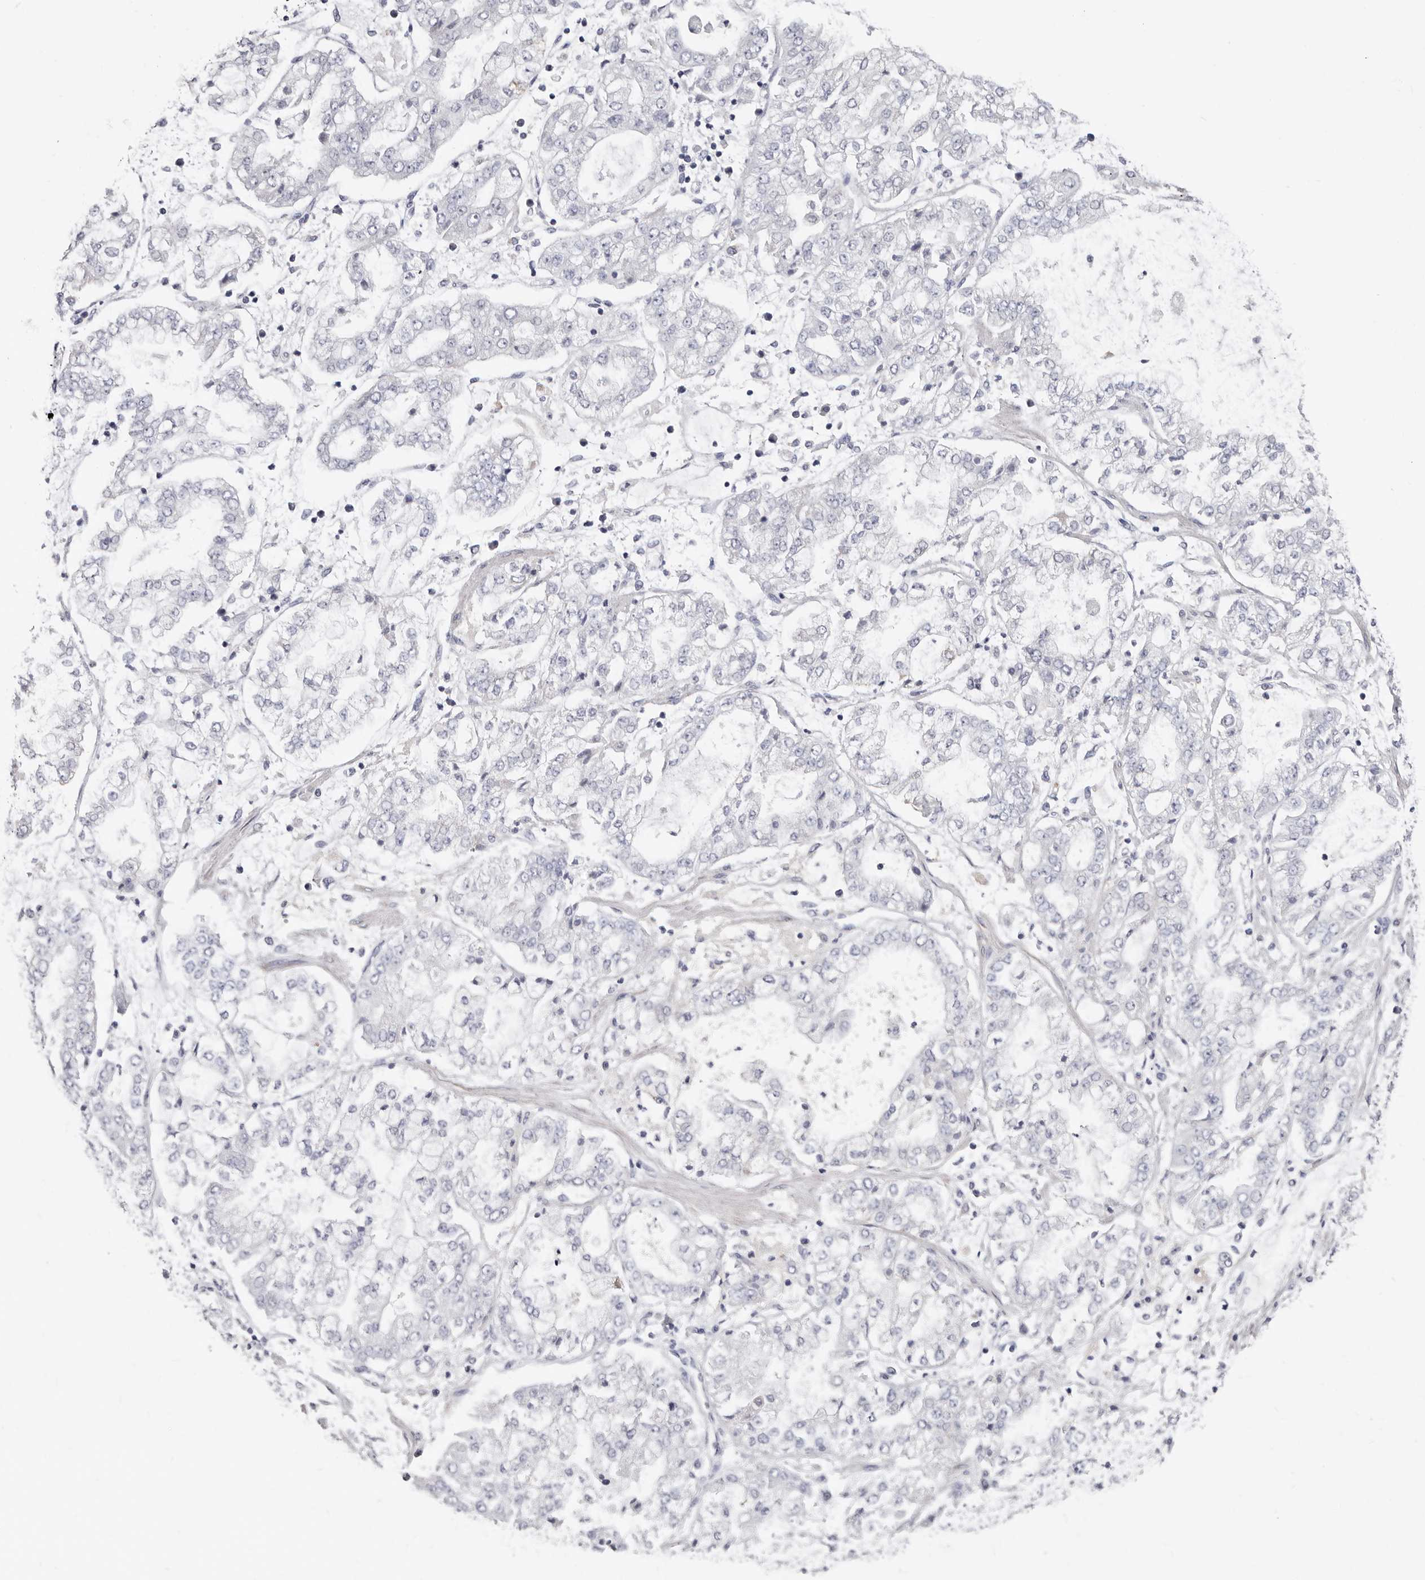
{"staining": {"intensity": "negative", "quantity": "none", "location": "none"}, "tissue": "stomach cancer", "cell_type": "Tumor cells", "image_type": "cancer", "snomed": [{"axis": "morphology", "description": "Adenocarcinoma, NOS"}, {"axis": "topography", "description": "Stomach"}], "caption": "This is an immunohistochemistry (IHC) histopathology image of stomach adenocarcinoma. There is no expression in tumor cells.", "gene": "RSPO2", "patient": {"sex": "male", "age": 76}}